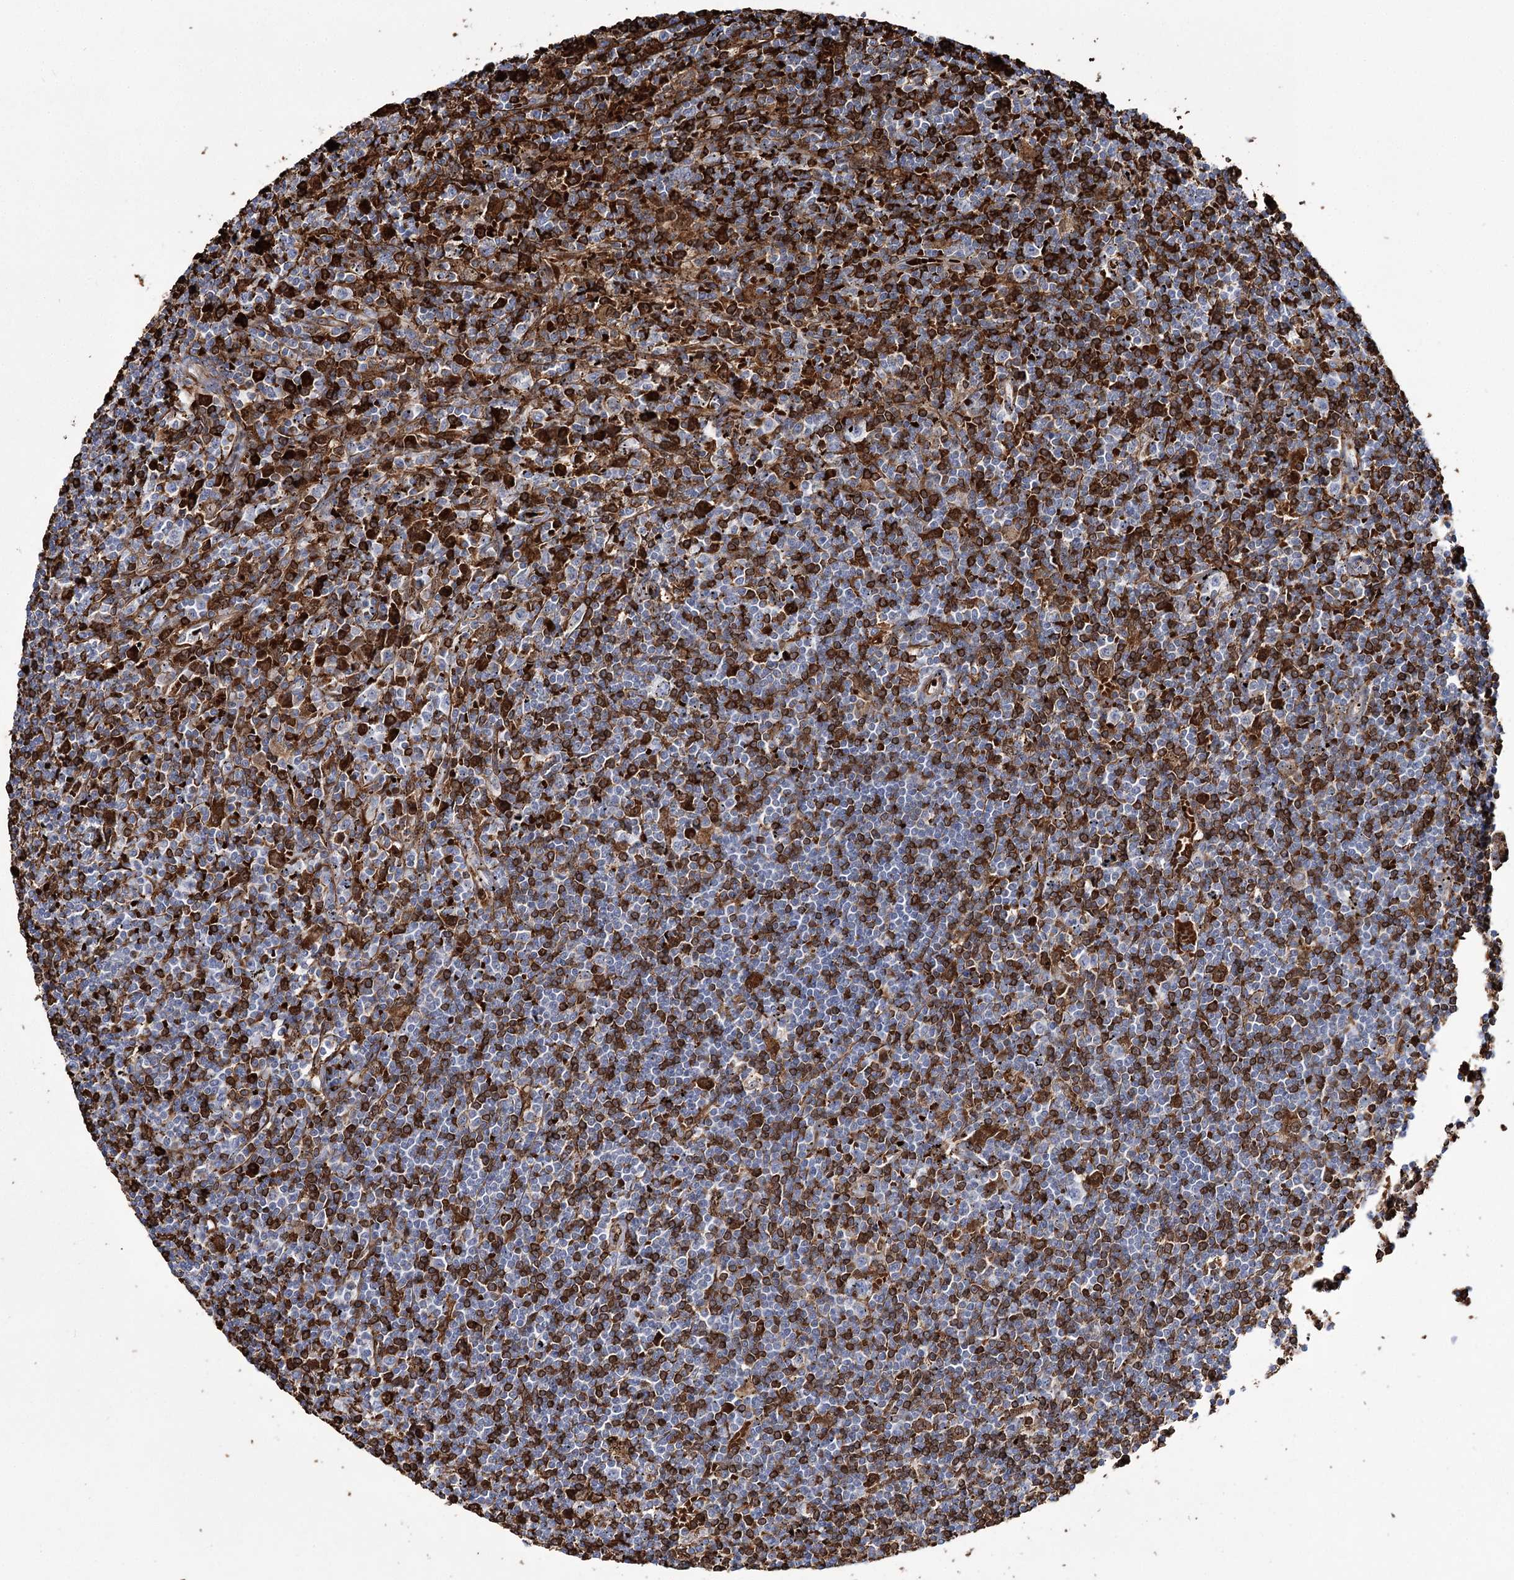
{"staining": {"intensity": "strong", "quantity": "25%-75%", "location": "cytoplasmic/membranous"}, "tissue": "lymphoma", "cell_type": "Tumor cells", "image_type": "cancer", "snomed": [{"axis": "morphology", "description": "Malignant lymphoma, non-Hodgkin's type, Low grade"}, {"axis": "topography", "description": "Spleen"}], "caption": "Immunohistochemistry image of neoplastic tissue: human lymphoma stained using IHC demonstrates high levels of strong protein expression localized specifically in the cytoplasmic/membranous of tumor cells, appearing as a cytoplasmic/membranous brown color.", "gene": "GBF1", "patient": {"sex": "male", "age": 76}}